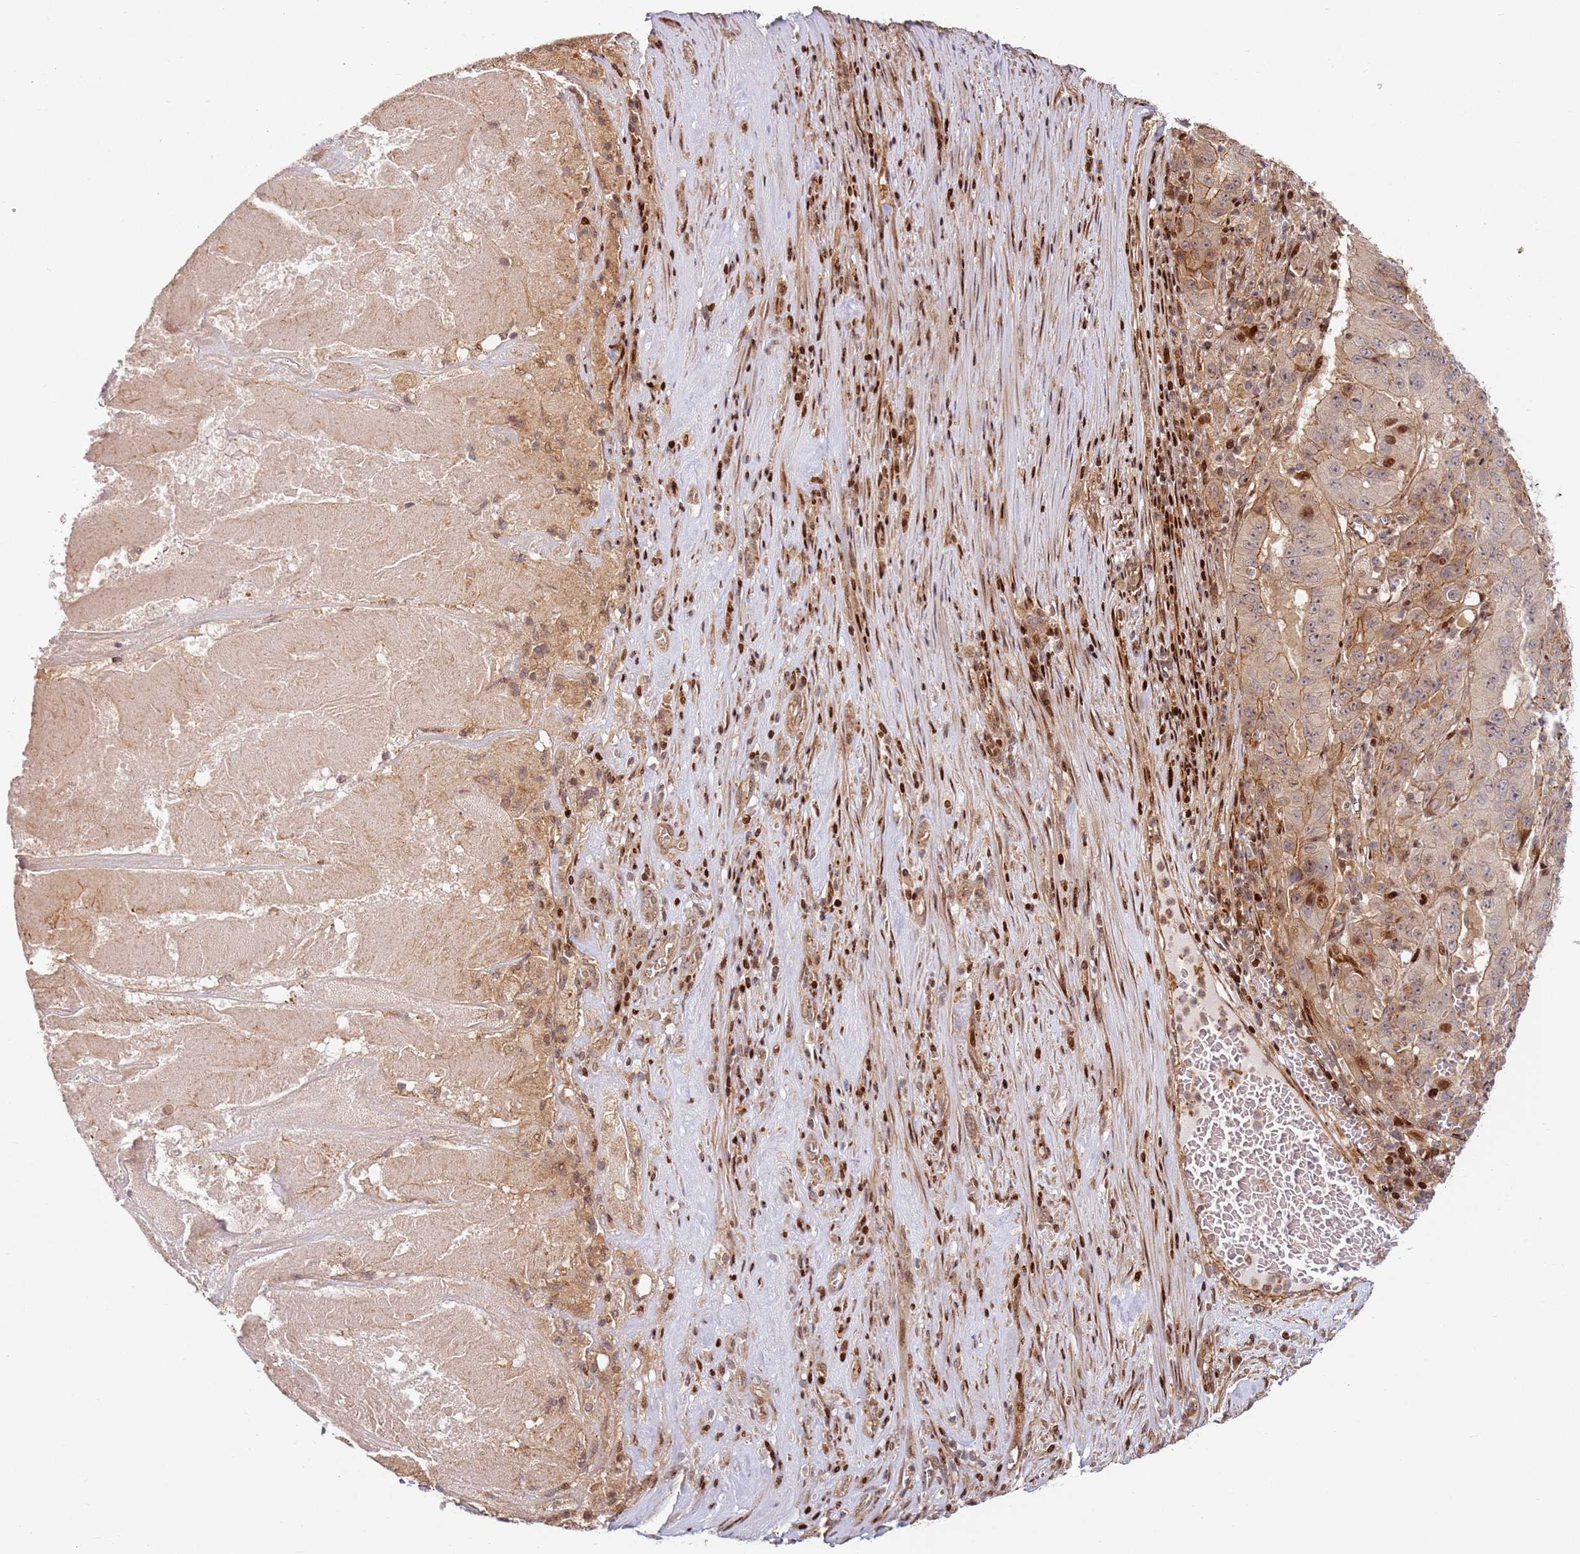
{"staining": {"intensity": "moderate", "quantity": "<25%", "location": "nuclear"}, "tissue": "pancreatic cancer", "cell_type": "Tumor cells", "image_type": "cancer", "snomed": [{"axis": "morphology", "description": "Adenocarcinoma, NOS"}, {"axis": "topography", "description": "Pancreas"}], "caption": "Immunohistochemistry histopathology image of neoplastic tissue: adenocarcinoma (pancreatic) stained using immunohistochemistry demonstrates low levels of moderate protein expression localized specifically in the nuclear of tumor cells, appearing as a nuclear brown color.", "gene": "TMEM233", "patient": {"sex": "male", "age": 63}}